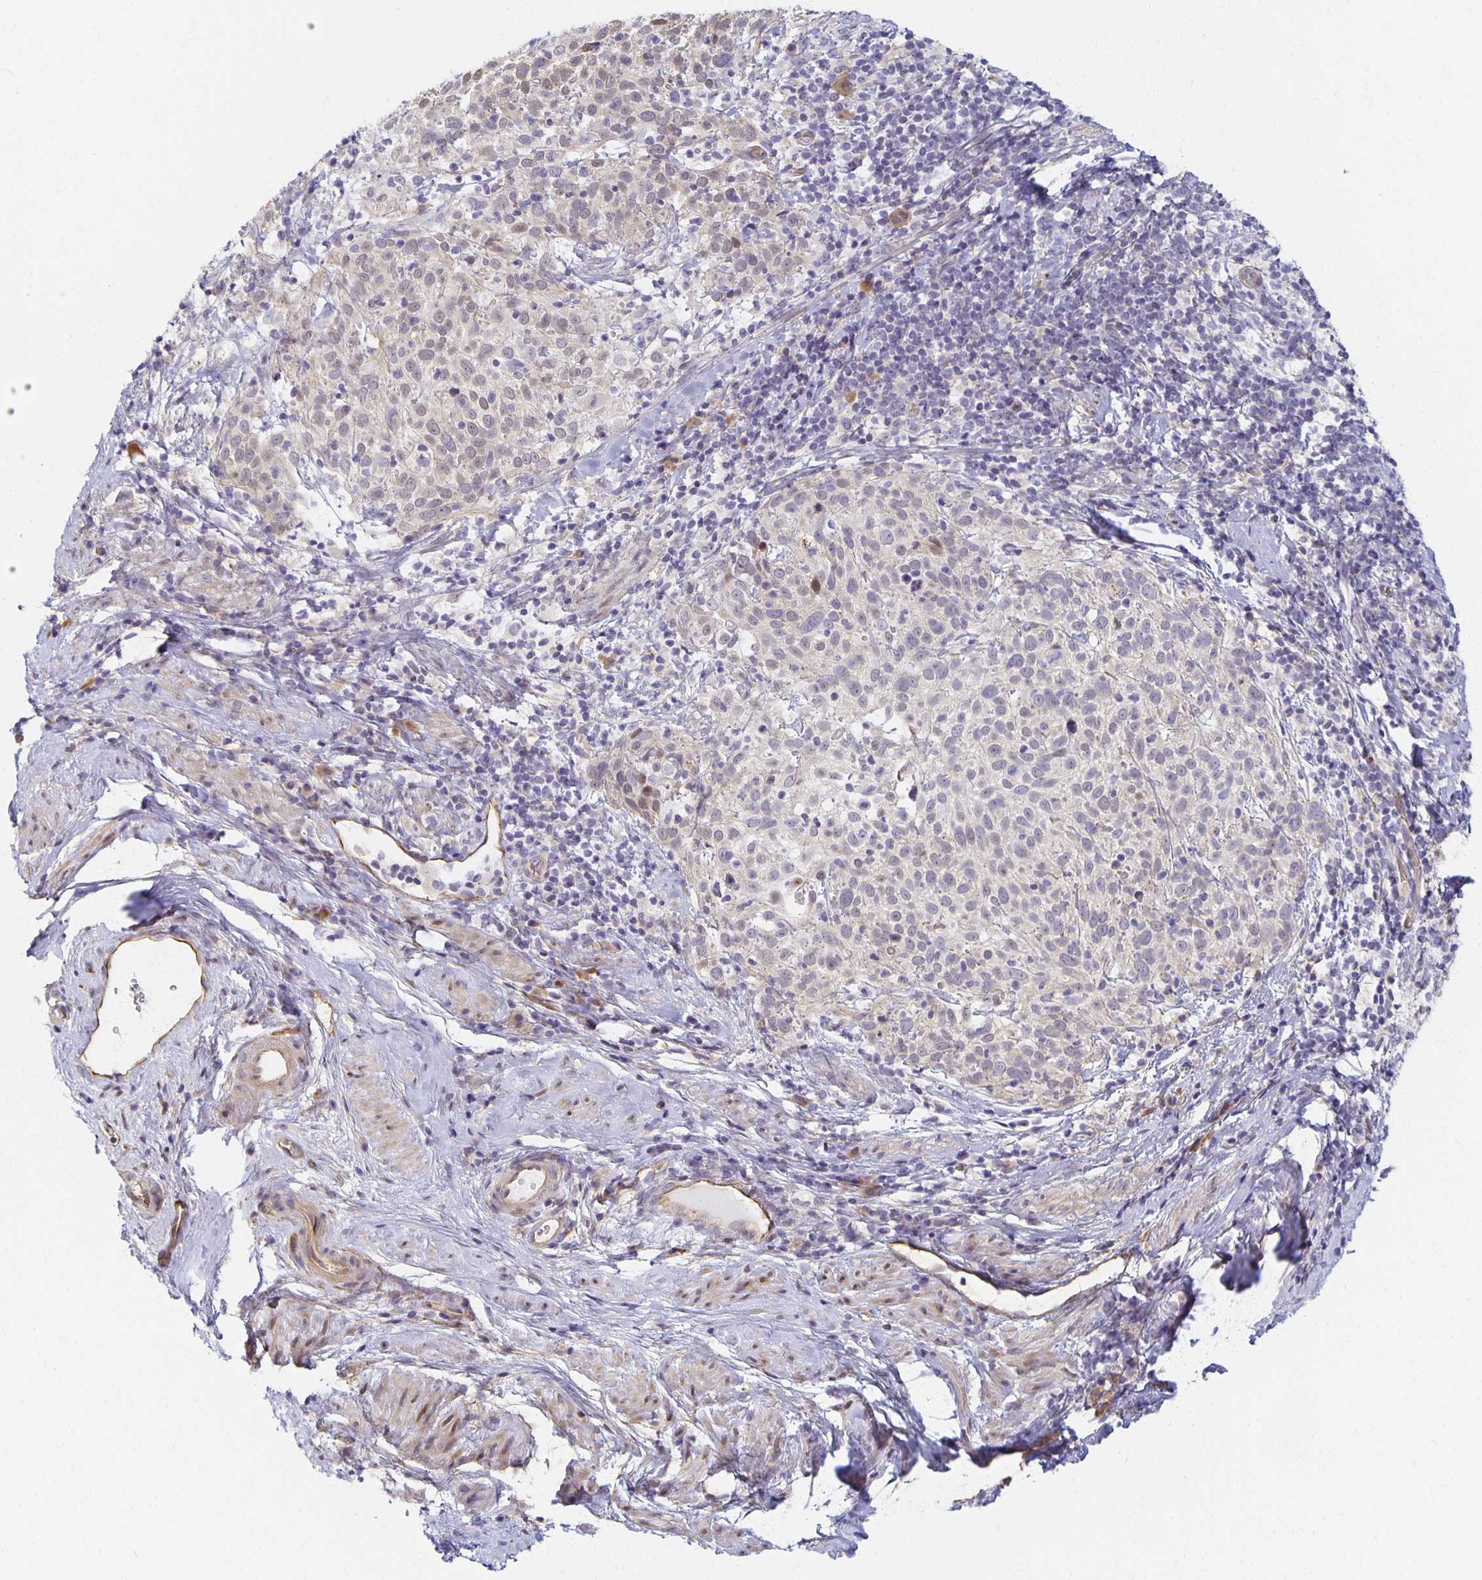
{"staining": {"intensity": "weak", "quantity": "<25%", "location": "cytoplasmic/membranous"}, "tissue": "cervical cancer", "cell_type": "Tumor cells", "image_type": "cancer", "snomed": [{"axis": "morphology", "description": "Squamous cell carcinoma, NOS"}, {"axis": "topography", "description": "Cervix"}], "caption": "This is a image of IHC staining of cervical cancer, which shows no expression in tumor cells.", "gene": "SORL1", "patient": {"sex": "female", "age": 61}}